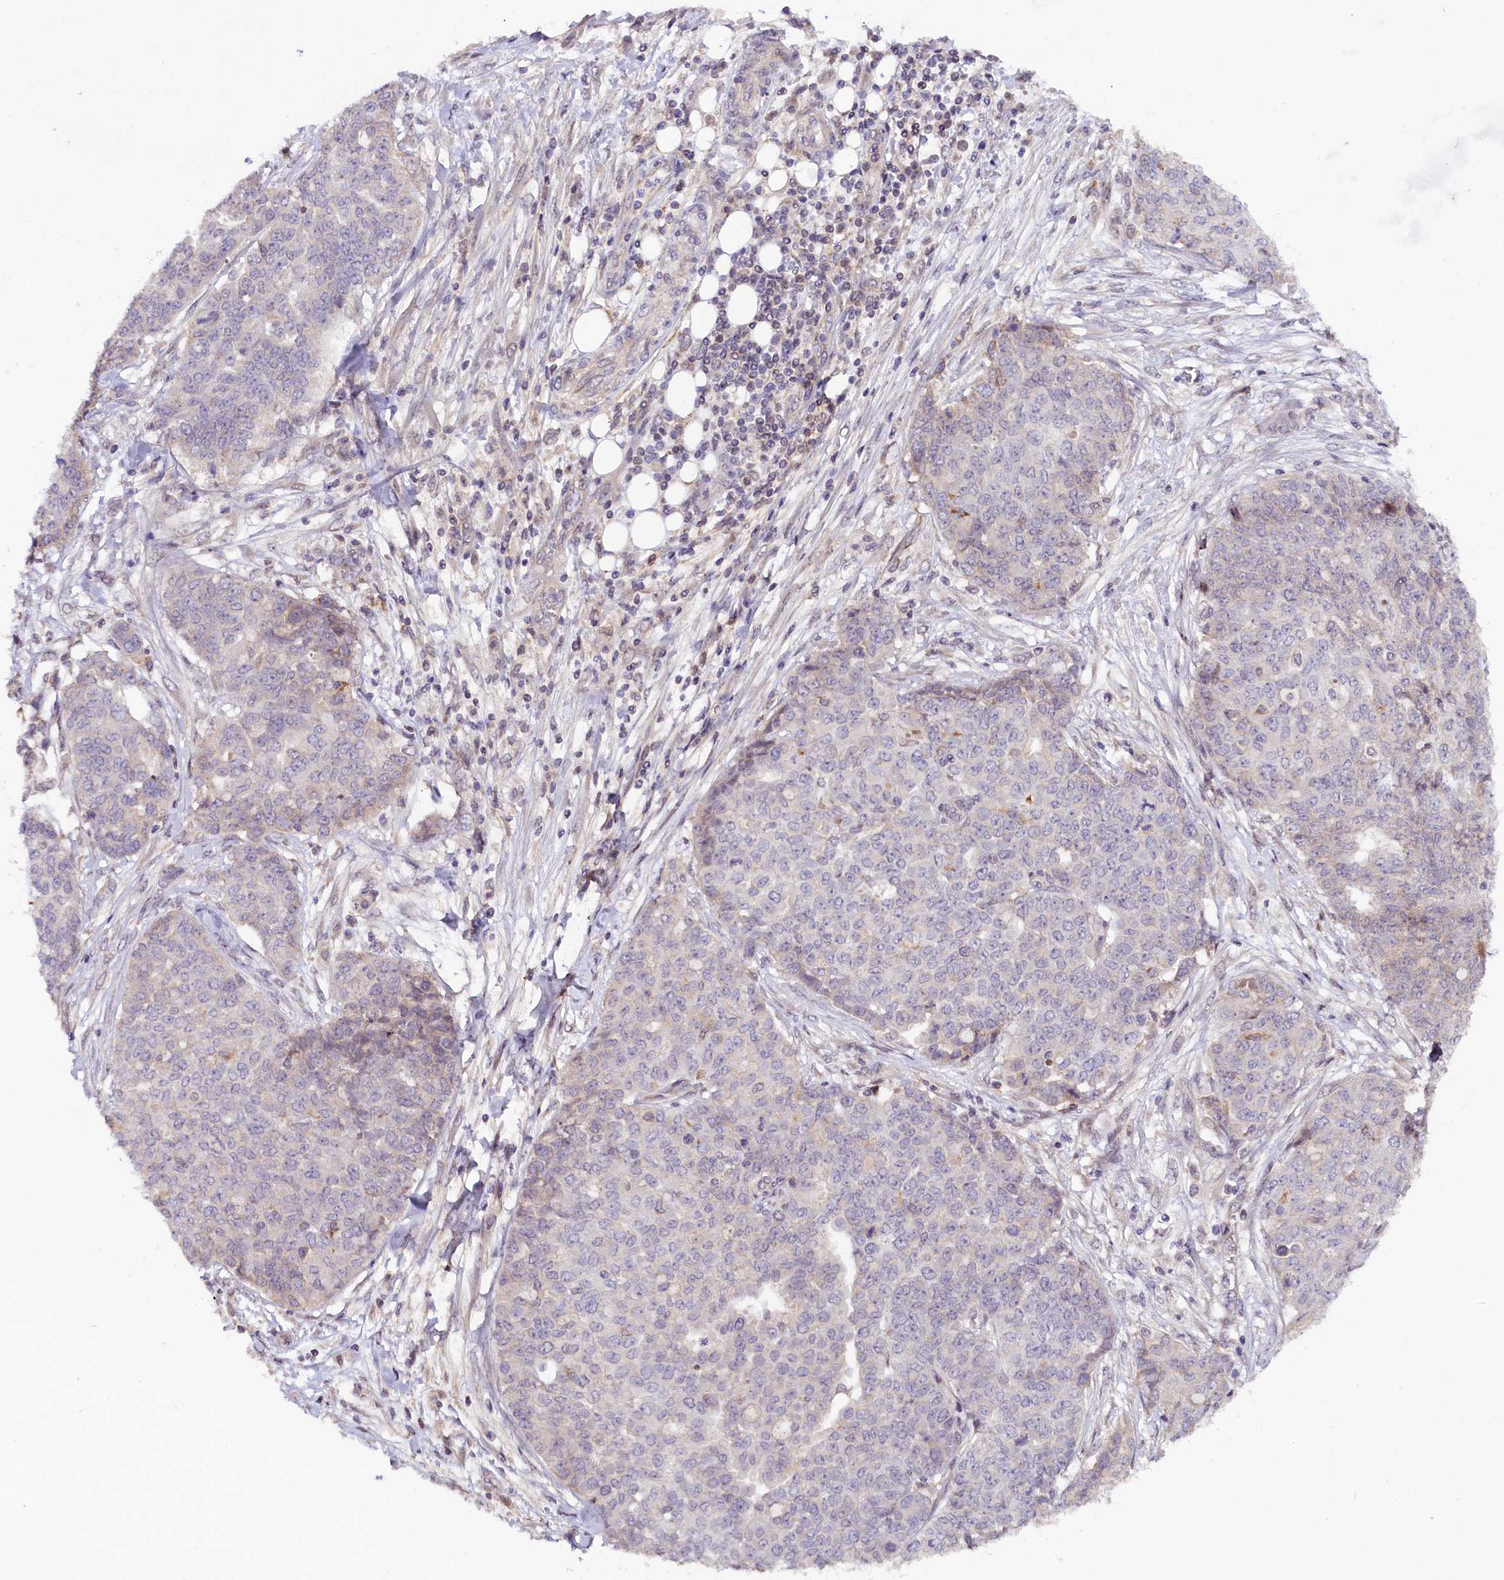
{"staining": {"intensity": "negative", "quantity": "none", "location": "none"}, "tissue": "ovarian cancer", "cell_type": "Tumor cells", "image_type": "cancer", "snomed": [{"axis": "morphology", "description": "Cystadenocarcinoma, serous, NOS"}, {"axis": "topography", "description": "Soft tissue"}, {"axis": "topography", "description": "Ovary"}], "caption": "High power microscopy image of an IHC histopathology image of serous cystadenocarcinoma (ovarian), revealing no significant expression in tumor cells.", "gene": "ZNF480", "patient": {"sex": "female", "age": 57}}